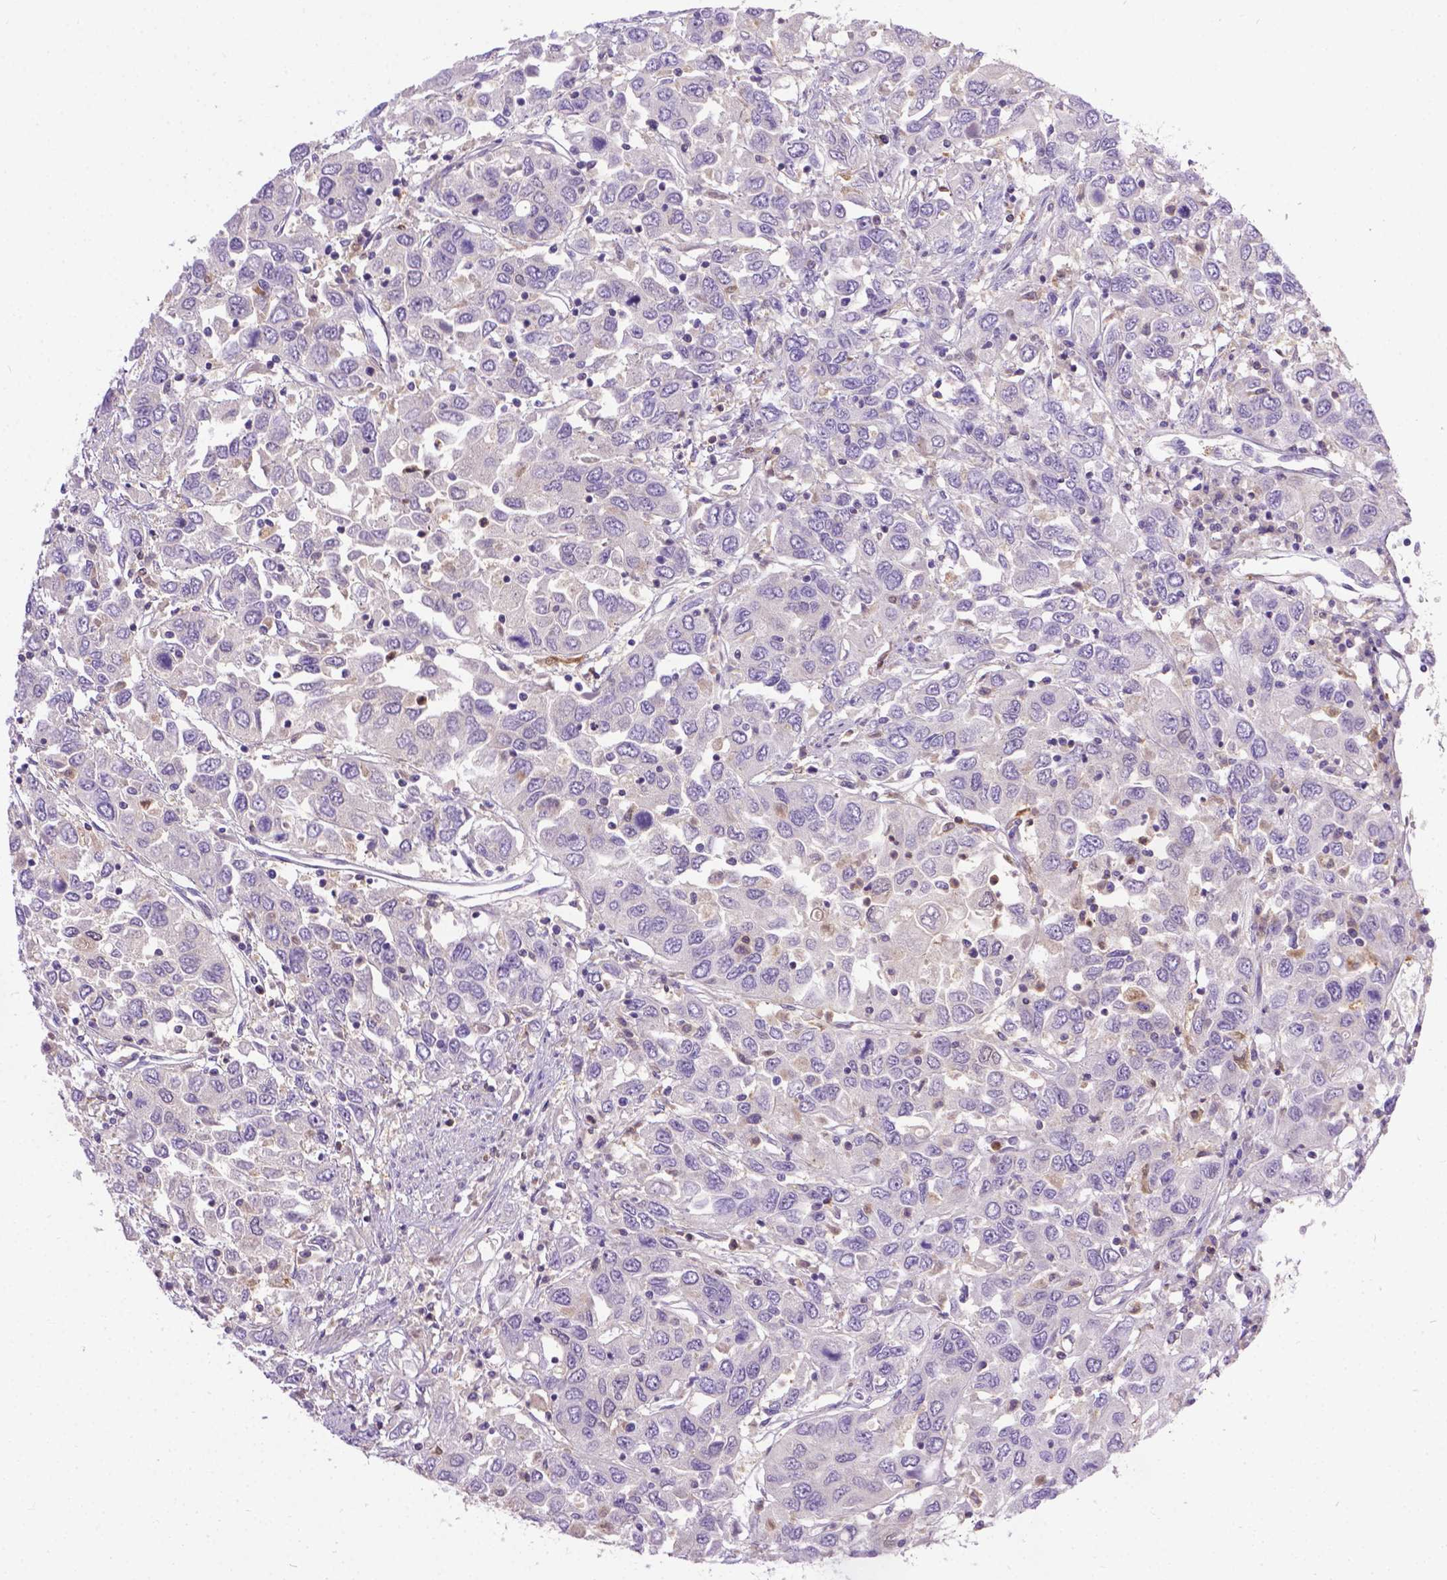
{"staining": {"intensity": "negative", "quantity": "none", "location": "none"}, "tissue": "urothelial cancer", "cell_type": "Tumor cells", "image_type": "cancer", "snomed": [{"axis": "morphology", "description": "Urothelial carcinoma, High grade"}, {"axis": "topography", "description": "Urinary bladder"}], "caption": "The IHC micrograph has no significant staining in tumor cells of urothelial cancer tissue.", "gene": "TM4SF18", "patient": {"sex": "male", "age": 76}}